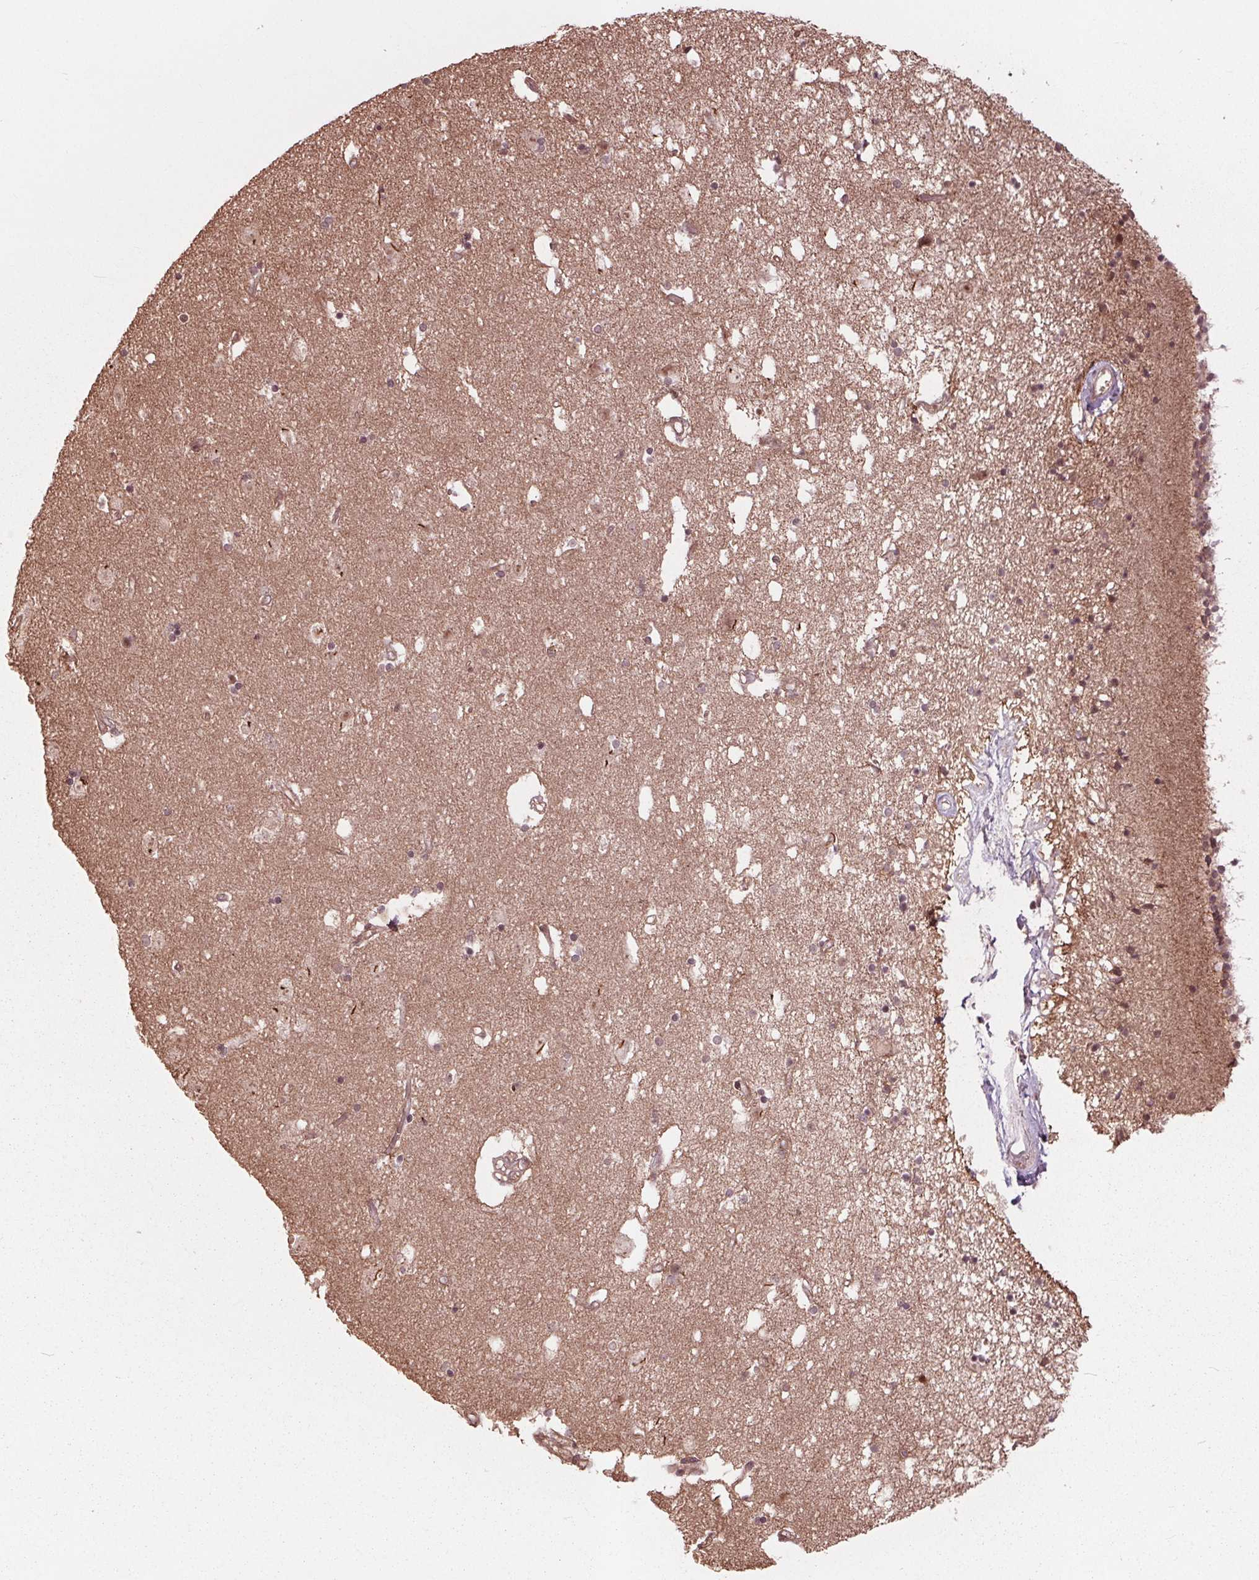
{"staining": {"intensity": "negative", "quantity": "none", "location": "none"}, "tissue": "caudate", "cell_type": "Glial cells", "image_type": "normal", "snomed": [{"axis": "morphology", "description": "Normal tissue, NOS"}, {"axis": "topography", "description": "Lateral ventricle wall"}], "caption": "DAB immunohistochemical staining of benign human caudate reveals no significant staining in glial cells.", "gene": "BTBD1", "patient": {"sex": "female", "age": 71}}